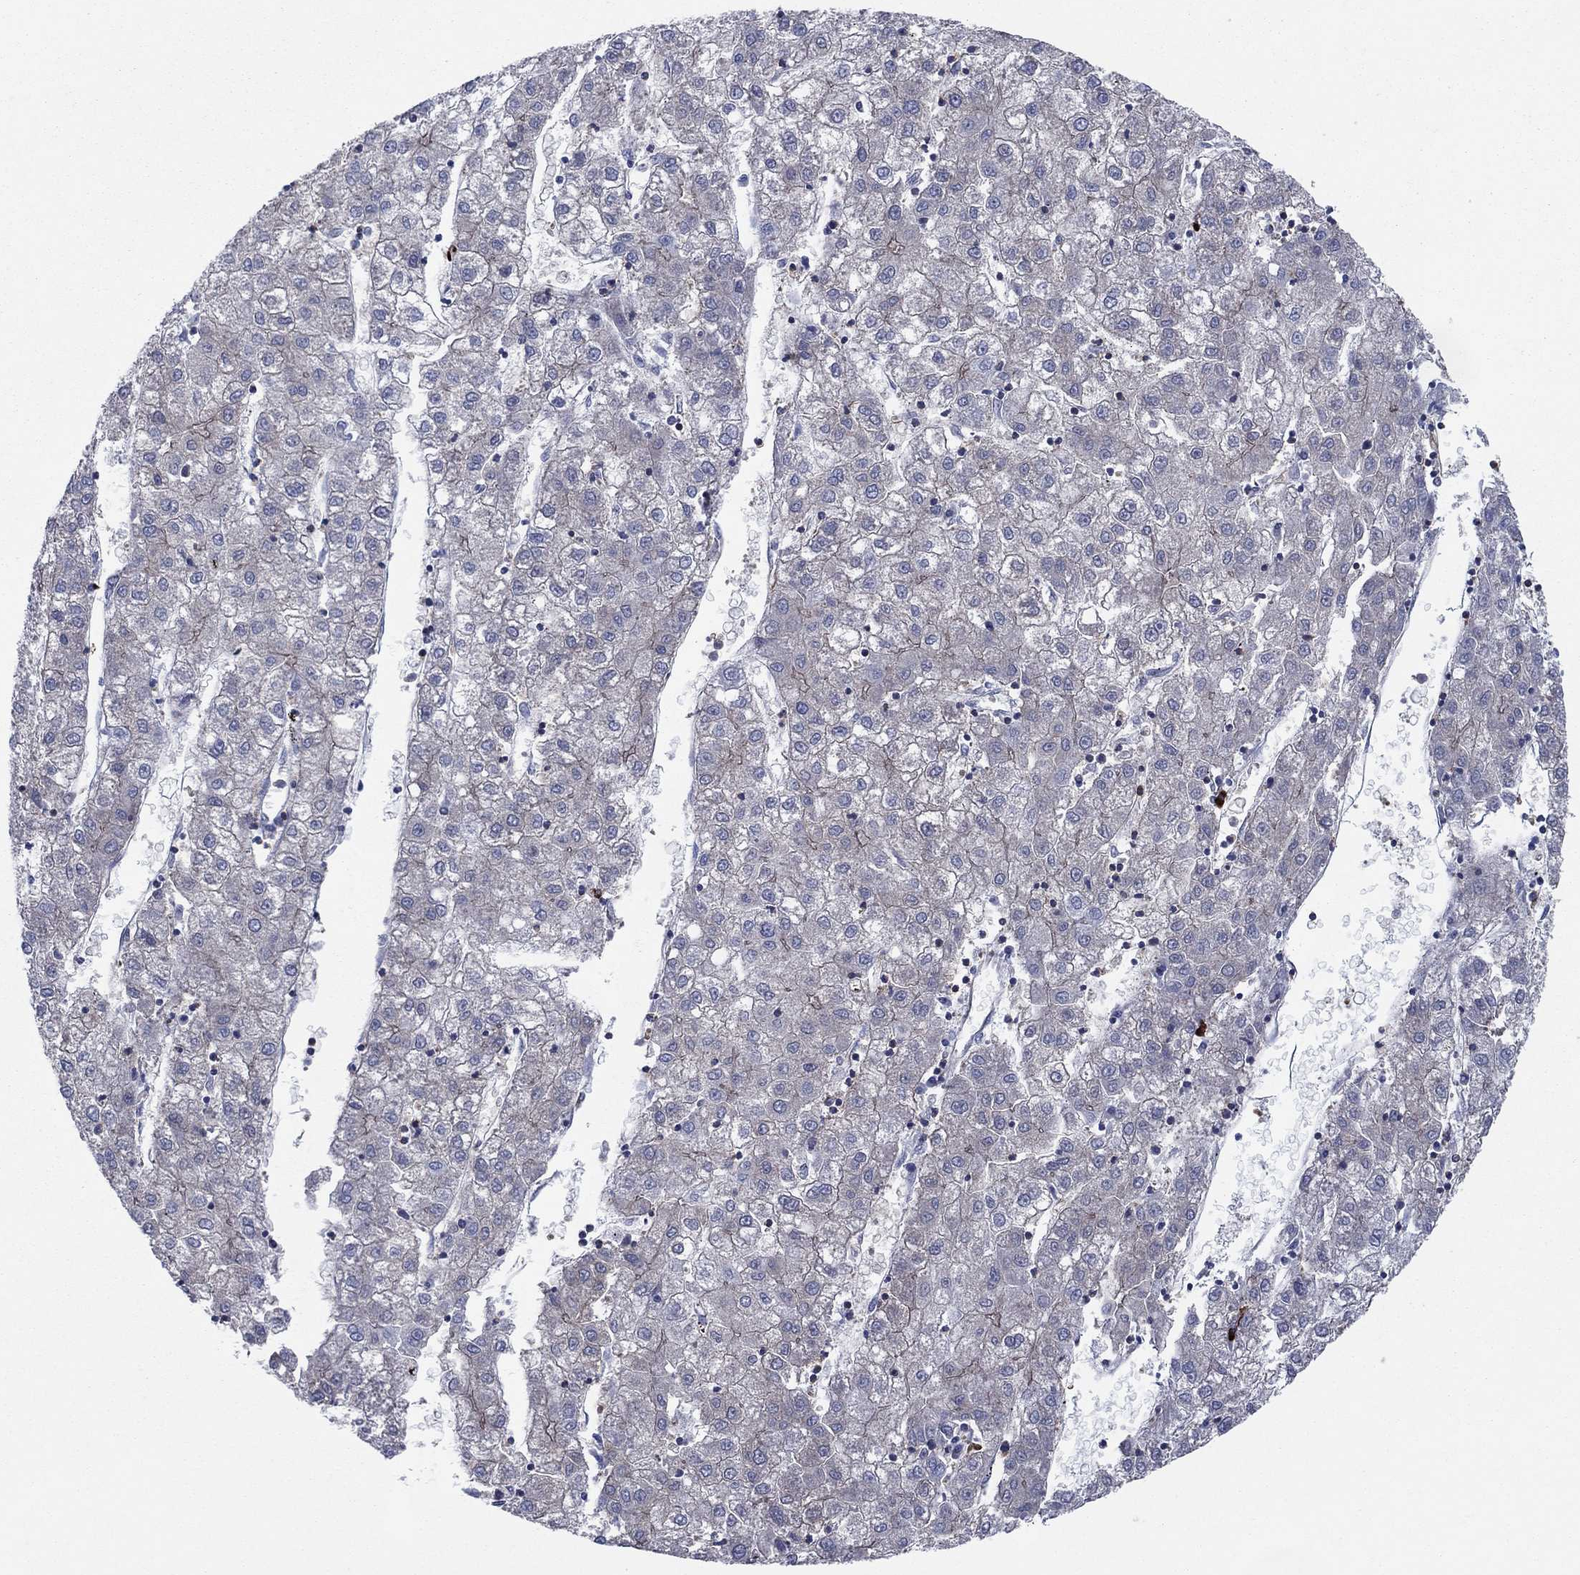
{"staining": {"intensity": "negative", "quantity": "none", "location": "none"}, "tissue": "liver cancer", "cell_type": "Tumor cells", "image_type": "cancer", "snomed": [{"axis": "morphology", "description": "Carcinoma, Hepatocellular, NOS"}, {"axis": "topography", "description": "Liver"}], "caption": "Liver cancer (hepatocellular carcinoma) was stained to show a protein in brown. There is no significant expression in tumor cells.", "gene": "PVR", "patient": {"sex": "male", "age": 72}}